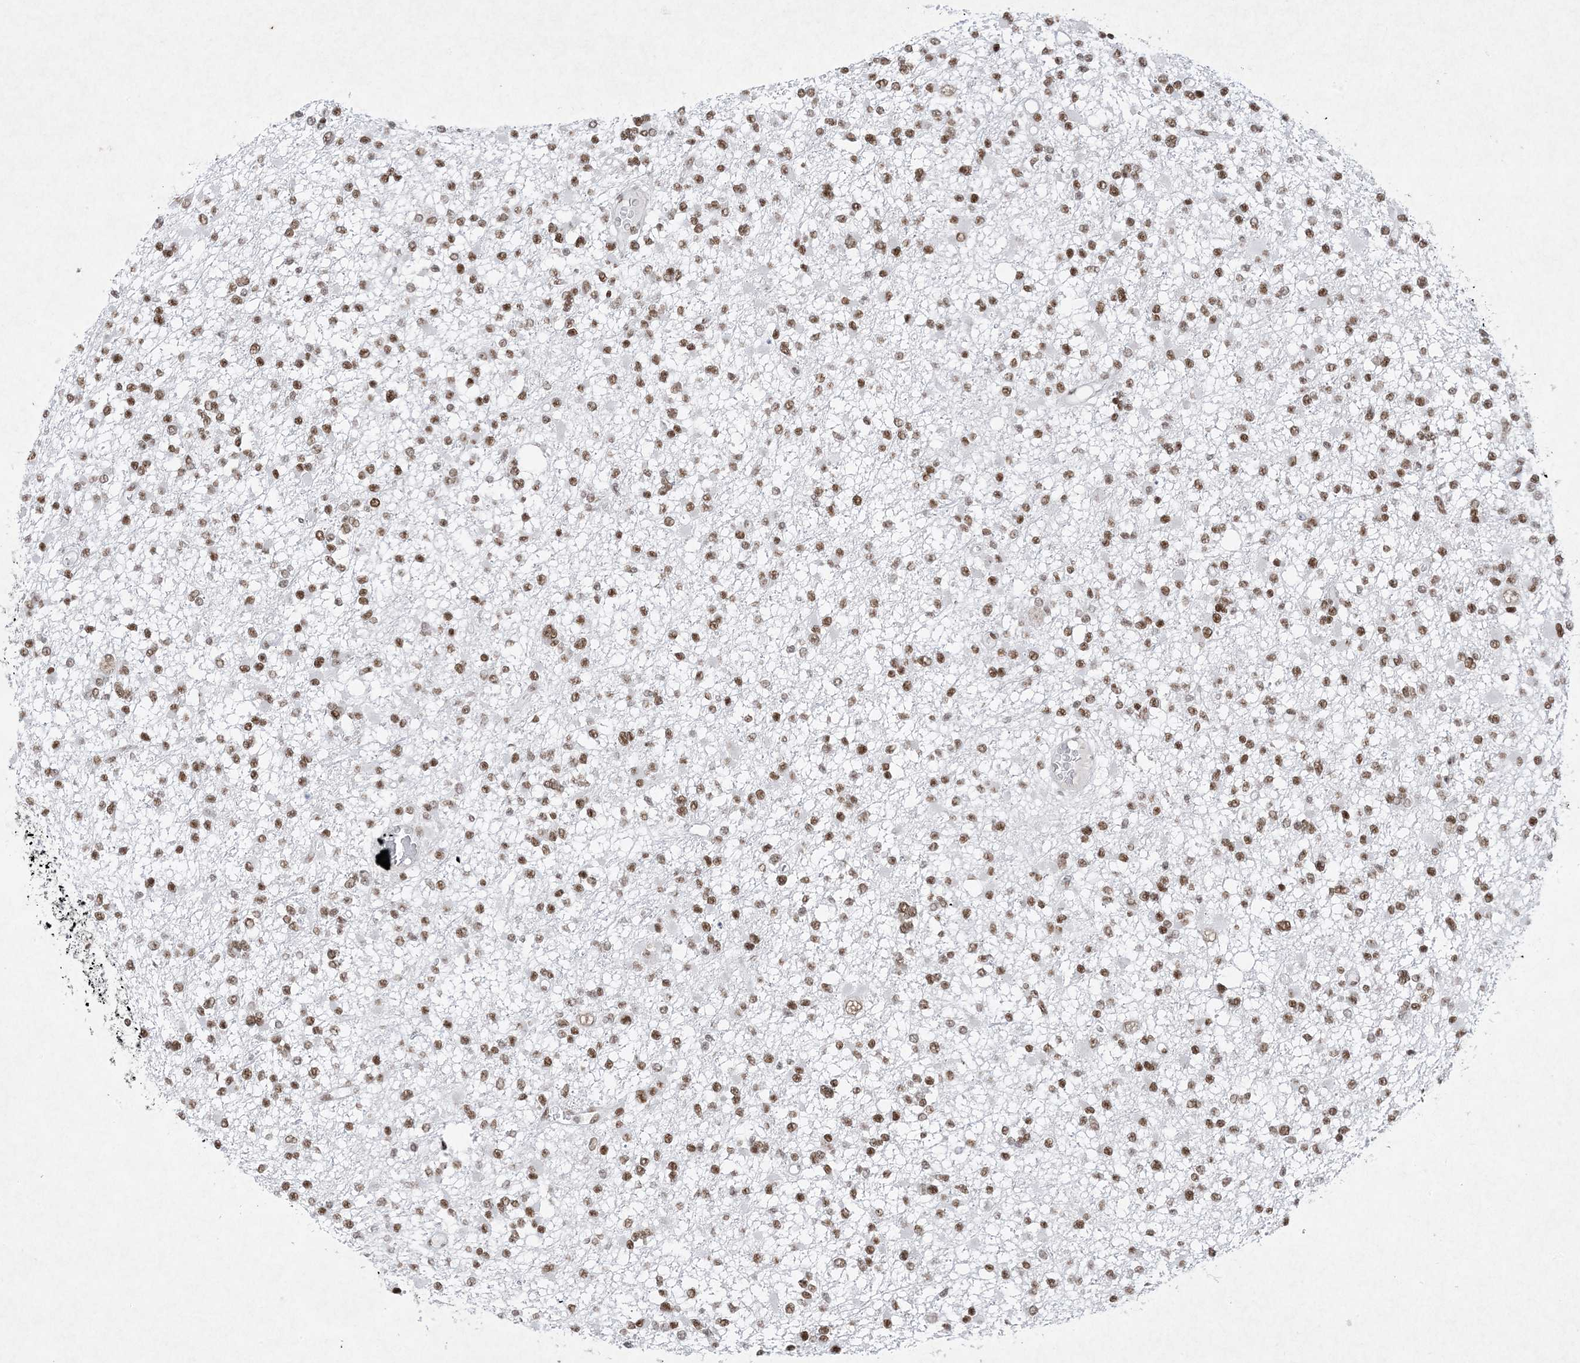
{"staining": {"intensity": "moderate", "quantity": ">75%", "location": "nuclear"}, "tissue": "glioma", "cell_type": "Tumor cells", "image_type": "cancer", "snomed": [{"axis": "morphology", "description": "Glioma, malignant, Low grade"}, {"axis": "topography", "description": "Brain"}], "caption": "Glioma stained with a protein marker exhibits moderate staining in tumor cells.", "gene": "PKNOX2", "patient": {"sex": "female", "age": 22}}